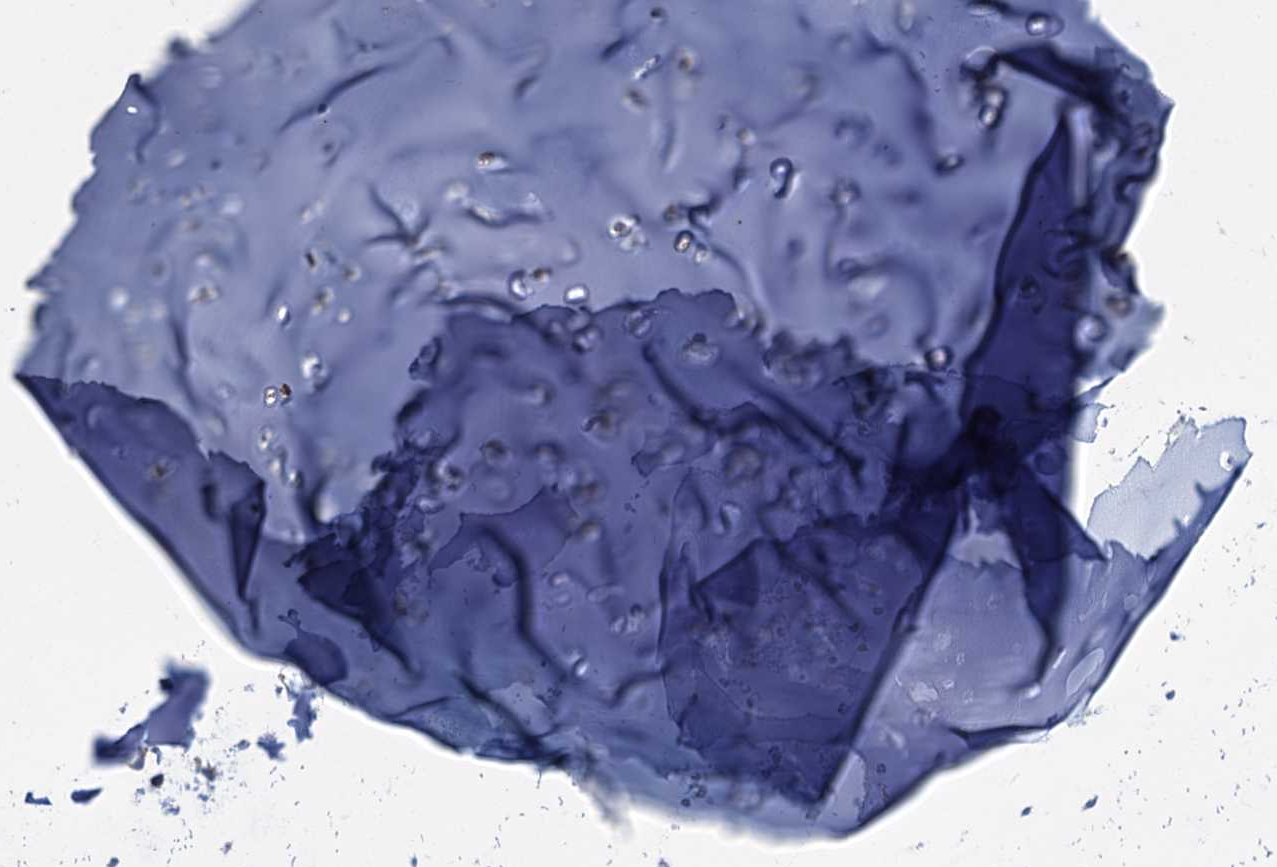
{"staining": {"intensity": "negative", "quantity": "none", "location": "none"}, "tissue": "adipose tissue", "cell_type": "Adipocytes", "image_type": "normal", "snomed": [{"axis": "morphology", "description": "Normal tissue, NOS"}, {"axis": "morphology", "description": "Basal cell carcinoma"}, {"axis": "topography", "description": "Cartilage tissue"}, {"axis": "topography", "description": "Nasopharynx"}, {"axis": "topography", "description": "Oral tissue"}], "caption": "Immunohistochemistry (IHC) image of unremarkable adipose tissue: adipose tissue stained with DAB (3,3'-diaminobenzidine) displays no significant protein staining in adipocytes. (Stains: DAB immunohistochemistry with hematoxylin counter stain, Microscopy: brightfield microscopy at high magnification).", "gene": "PRSS35", "patient": {"sex": "female", "age": 77}}